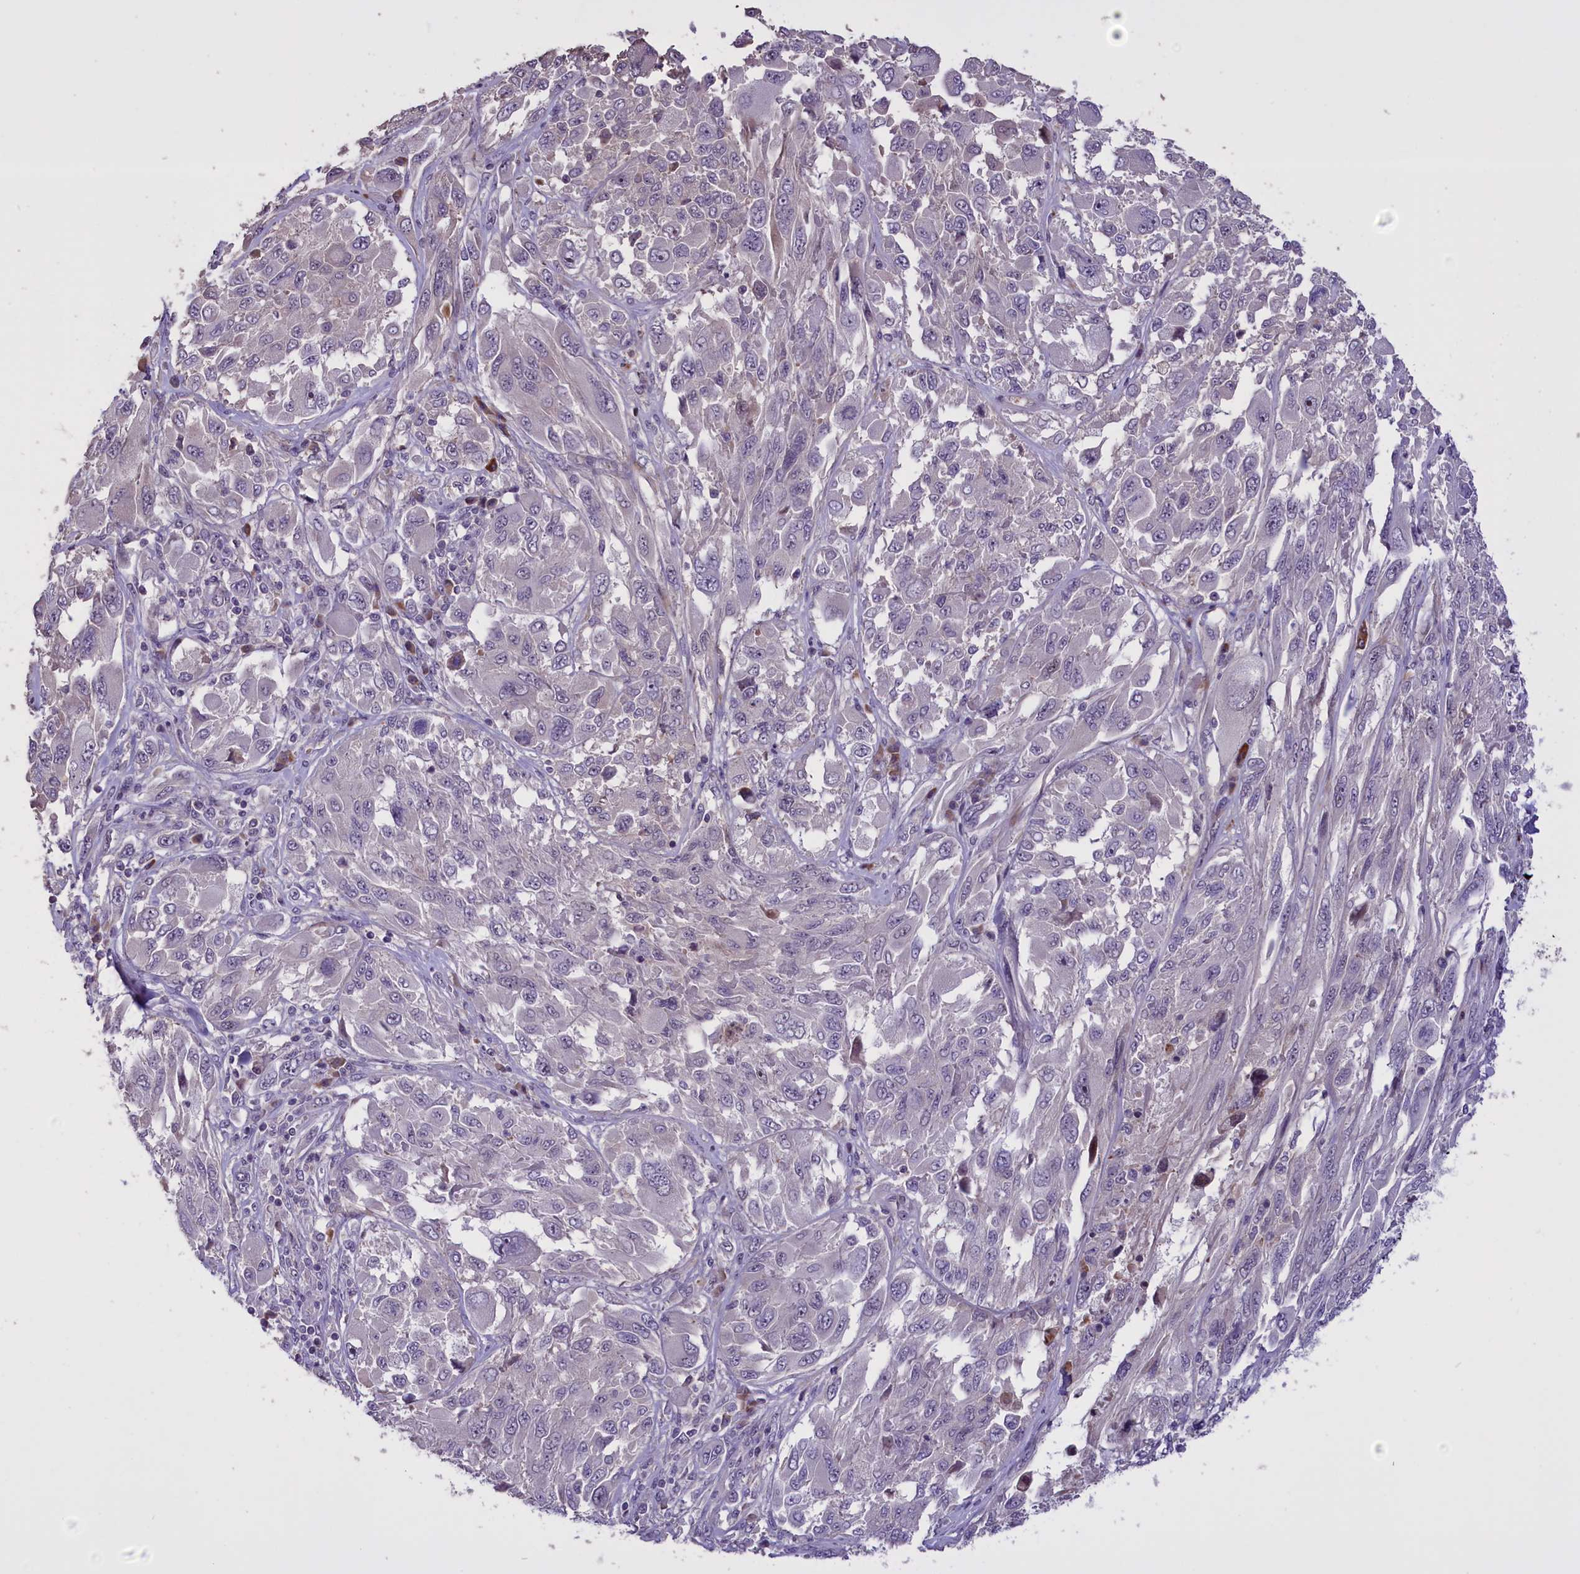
{"staining": {"intensity": "negative", "quantity": "none", "location": "none"}, "tissue": "melanoma", "cell_type": "Tumor cells", "image_type": "cancer", "snomed": [{"axis": "morphology", "description": "Malignant melanoma, NOS"}, {"axis": "topography", "description": "Skin"}], "caption": "There is no significant expression in tumor cells of melanoma. (Brightfield microscopy of DAB (3,3'-diaminobenzidine) immunohistochemistry at high magnification).", "gene": "ENHO", "patient": {"sex": "female", "age": 91}}